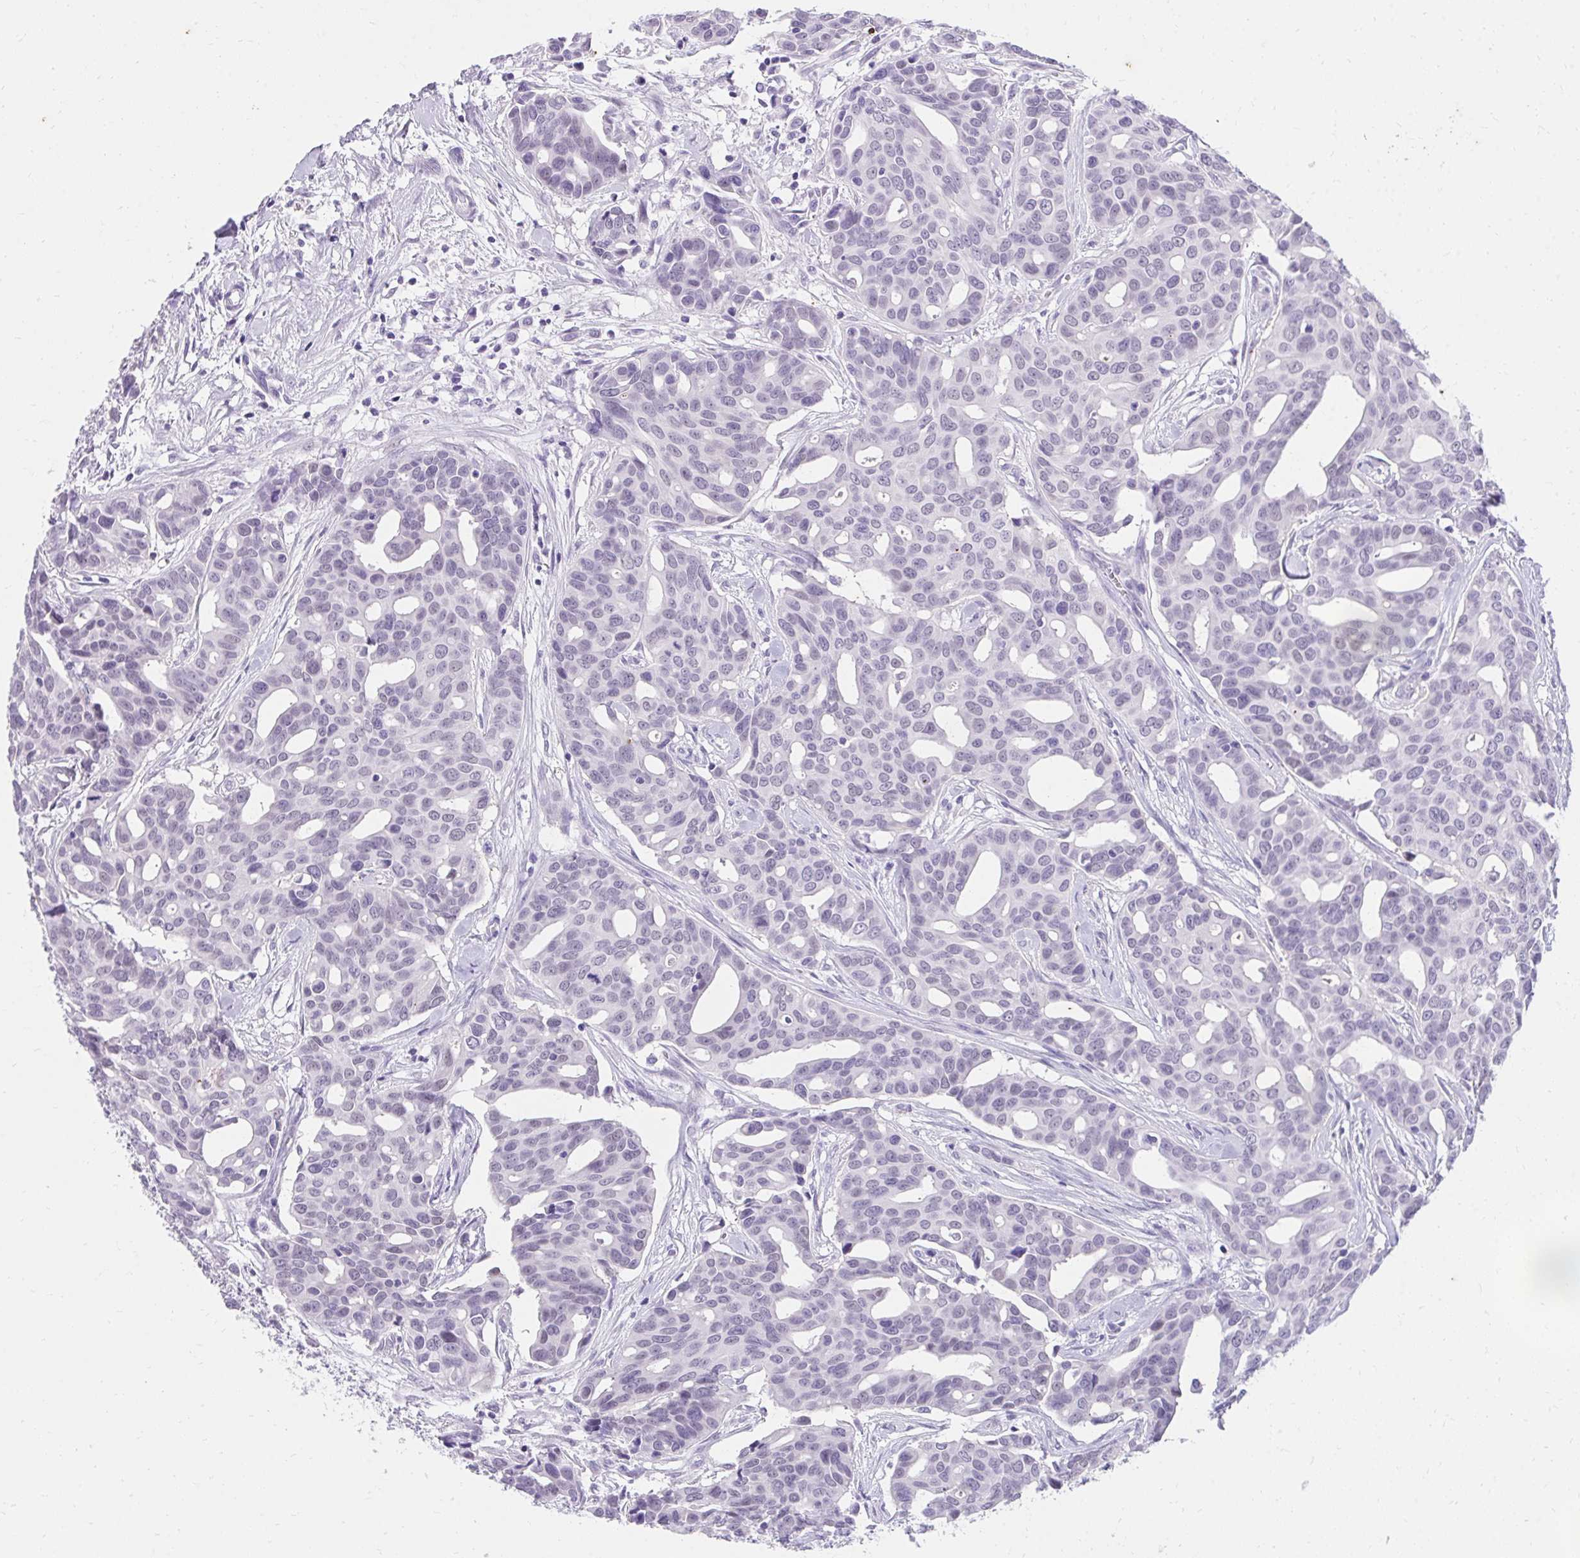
{"staining": {"intensity": "negative", "quantity": "none", "location": "none"}, "tissue": "breast cancer", "cell_type": "Tumor cells", "image_type": "cancer", "snomed": [{"axis": "morphology", "description": "Duct carcinoma"}, {"axis": "topography", "description": "Breast"}], "caption": "Tumor cells show no significant protein positivity in breast cancer. (Immunohistochemistry (ihc), brightfield microscopy, high magnification).", "gene": "KLK1", "patient": {"sex": "female", "age": 54}}